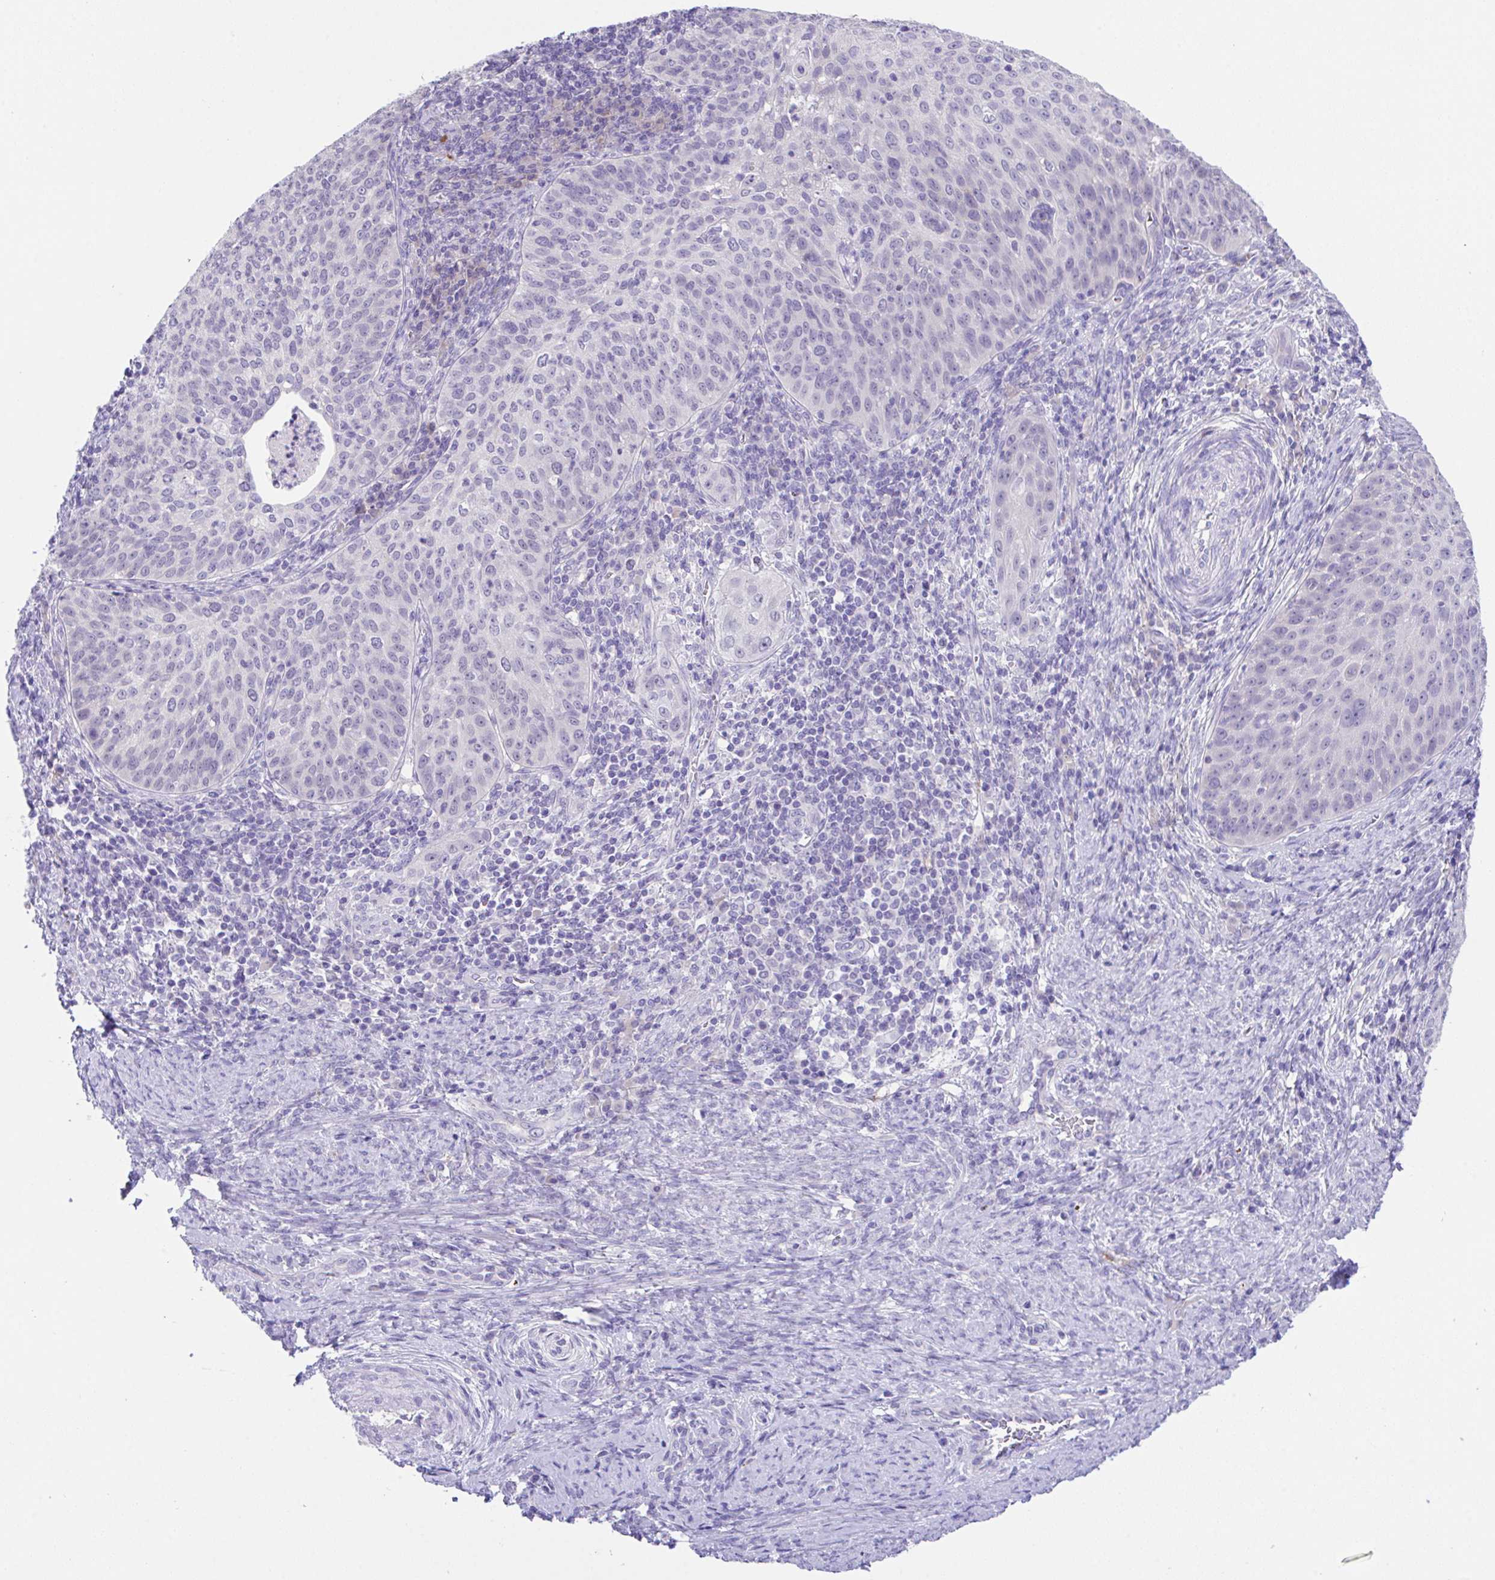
{"staining": {"intensity": "negative", "quantity": "none", "location": "none"}, "tissue": "cervical cancer", "cell_type": "Tumor cells", "image_type": "cancer", "snomed": [{"axis": "morphology", "description": "Squamous cell carcinoma, NOS"}, {"axis": "topography", "description": "Cervix"}], "caption": "Immunohistochemical staining of squamous cell carcinoma (cervical) reveals no significant expression in tumor cells.", "gene": "HACD4", "patient": {"sex": "female", "age": 30}}